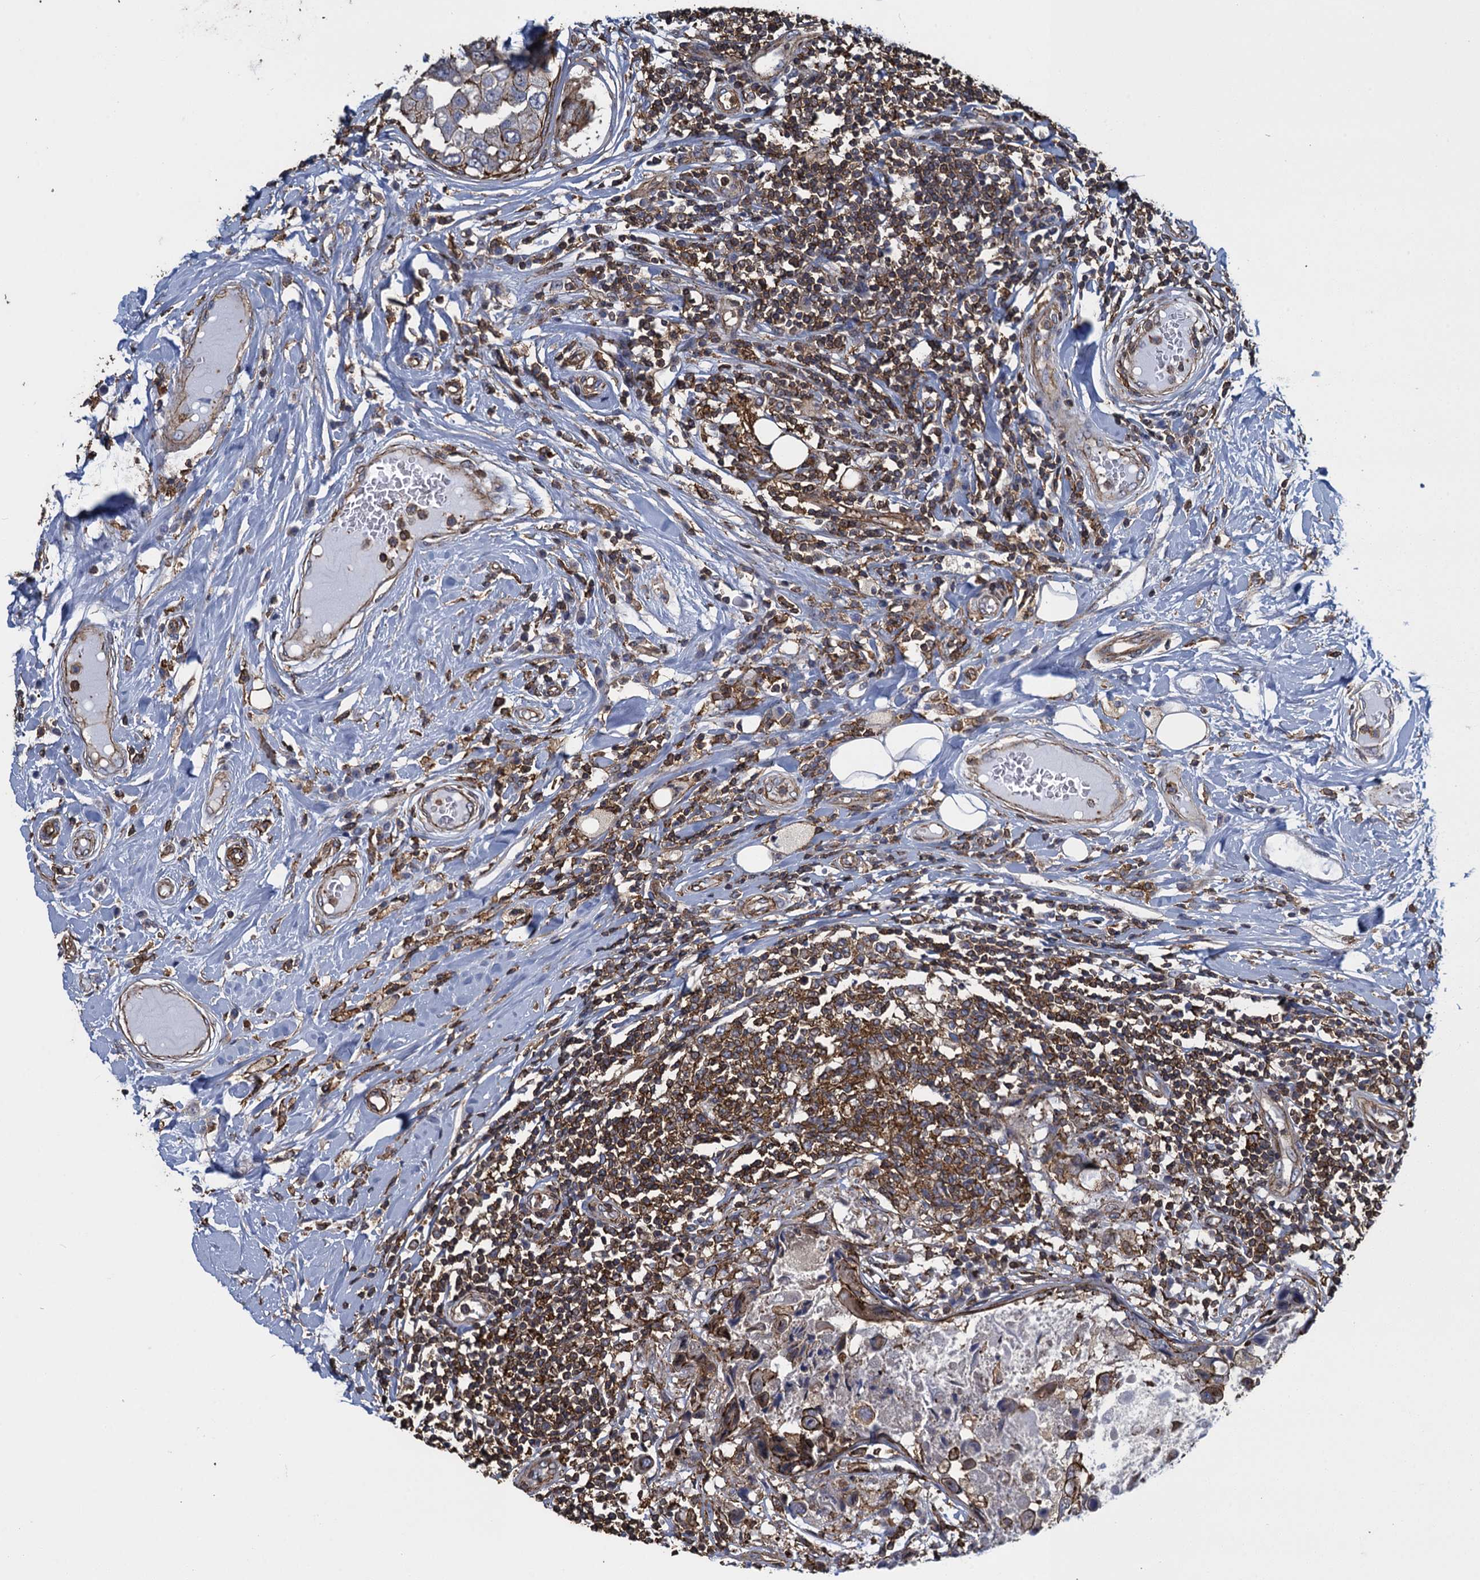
{"staining": {"intensity": "strong", "quantity": "25%-75%", "location": "cytoplasmic/membranous"}, "tissue": "breast cancer", "cell_type": "Tumor cells", "image_type": "cancer", "snomed": [{"axis": "morphology", "description": "Duct carcinoma"}, {"axis": "topography", "description": "Breast"}], "caption": "A micrograph showing strong cytoplasmic/membranous expression in about 25%-75% of tumor cells in intraductal carcinoma (breast), as visualized by brown immunohistochemical staining.", "gene": "PROSER2", "patient": {"sex": "female", "age": 27}}